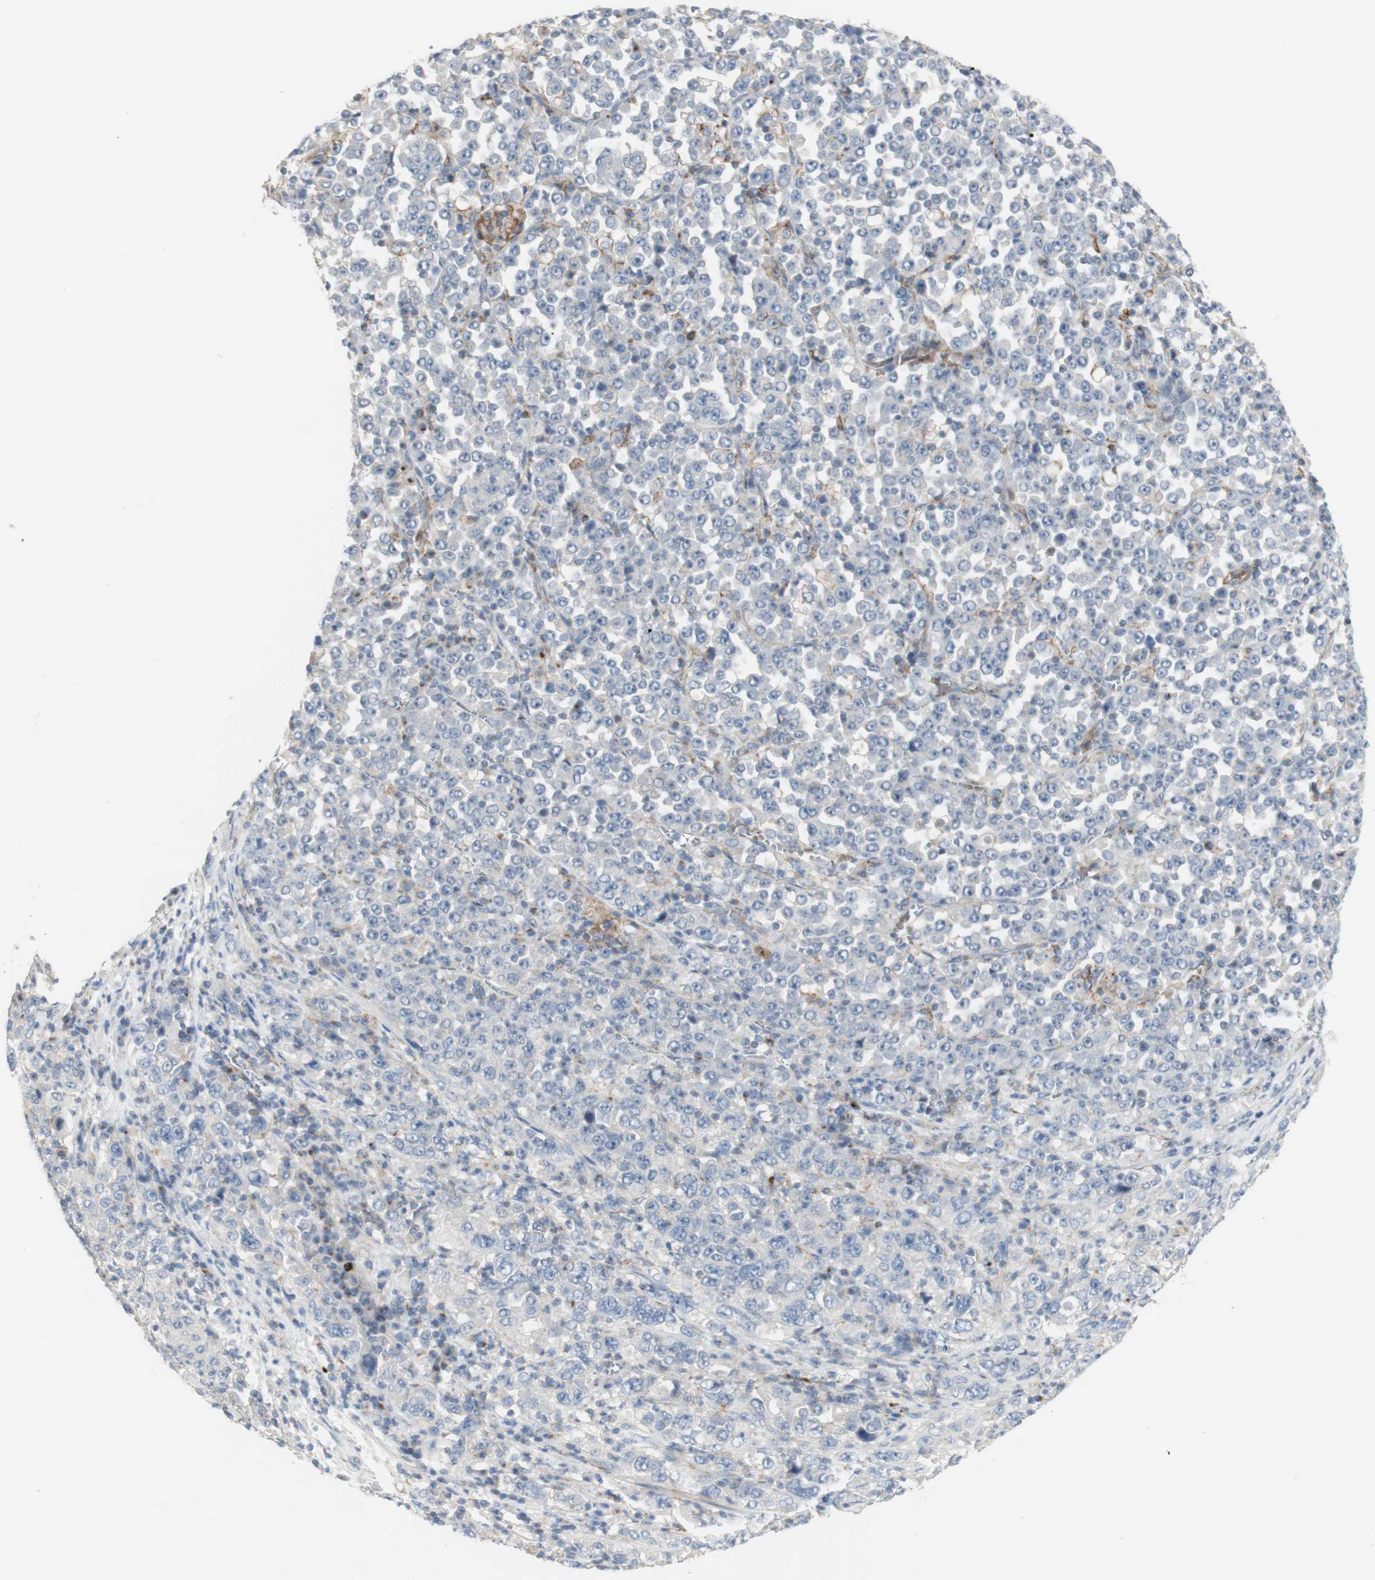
{"staining": {"intensity": "negative", "quantity": "none", "location": "none"}, "tissue": "stomach cancer", "cell_type": "Tumor cells", "image_type": "cancer", "snomed": [{"axis": "morphology", "description": "Normal tissue, NOS"}, {"axis": "morphology", "description": "Adenocarcinoma, NOS"}, {"axis": "topography", "description": "Stomach, upper"}, {"axis": "topography", "description": "Stomach"}], "caption": "Immunohistochemistry (IHC) of stomach cancer shows no expression in tumor cells.", "gene": "MANEA", "patient": {"sex": "male", "age": 59}}